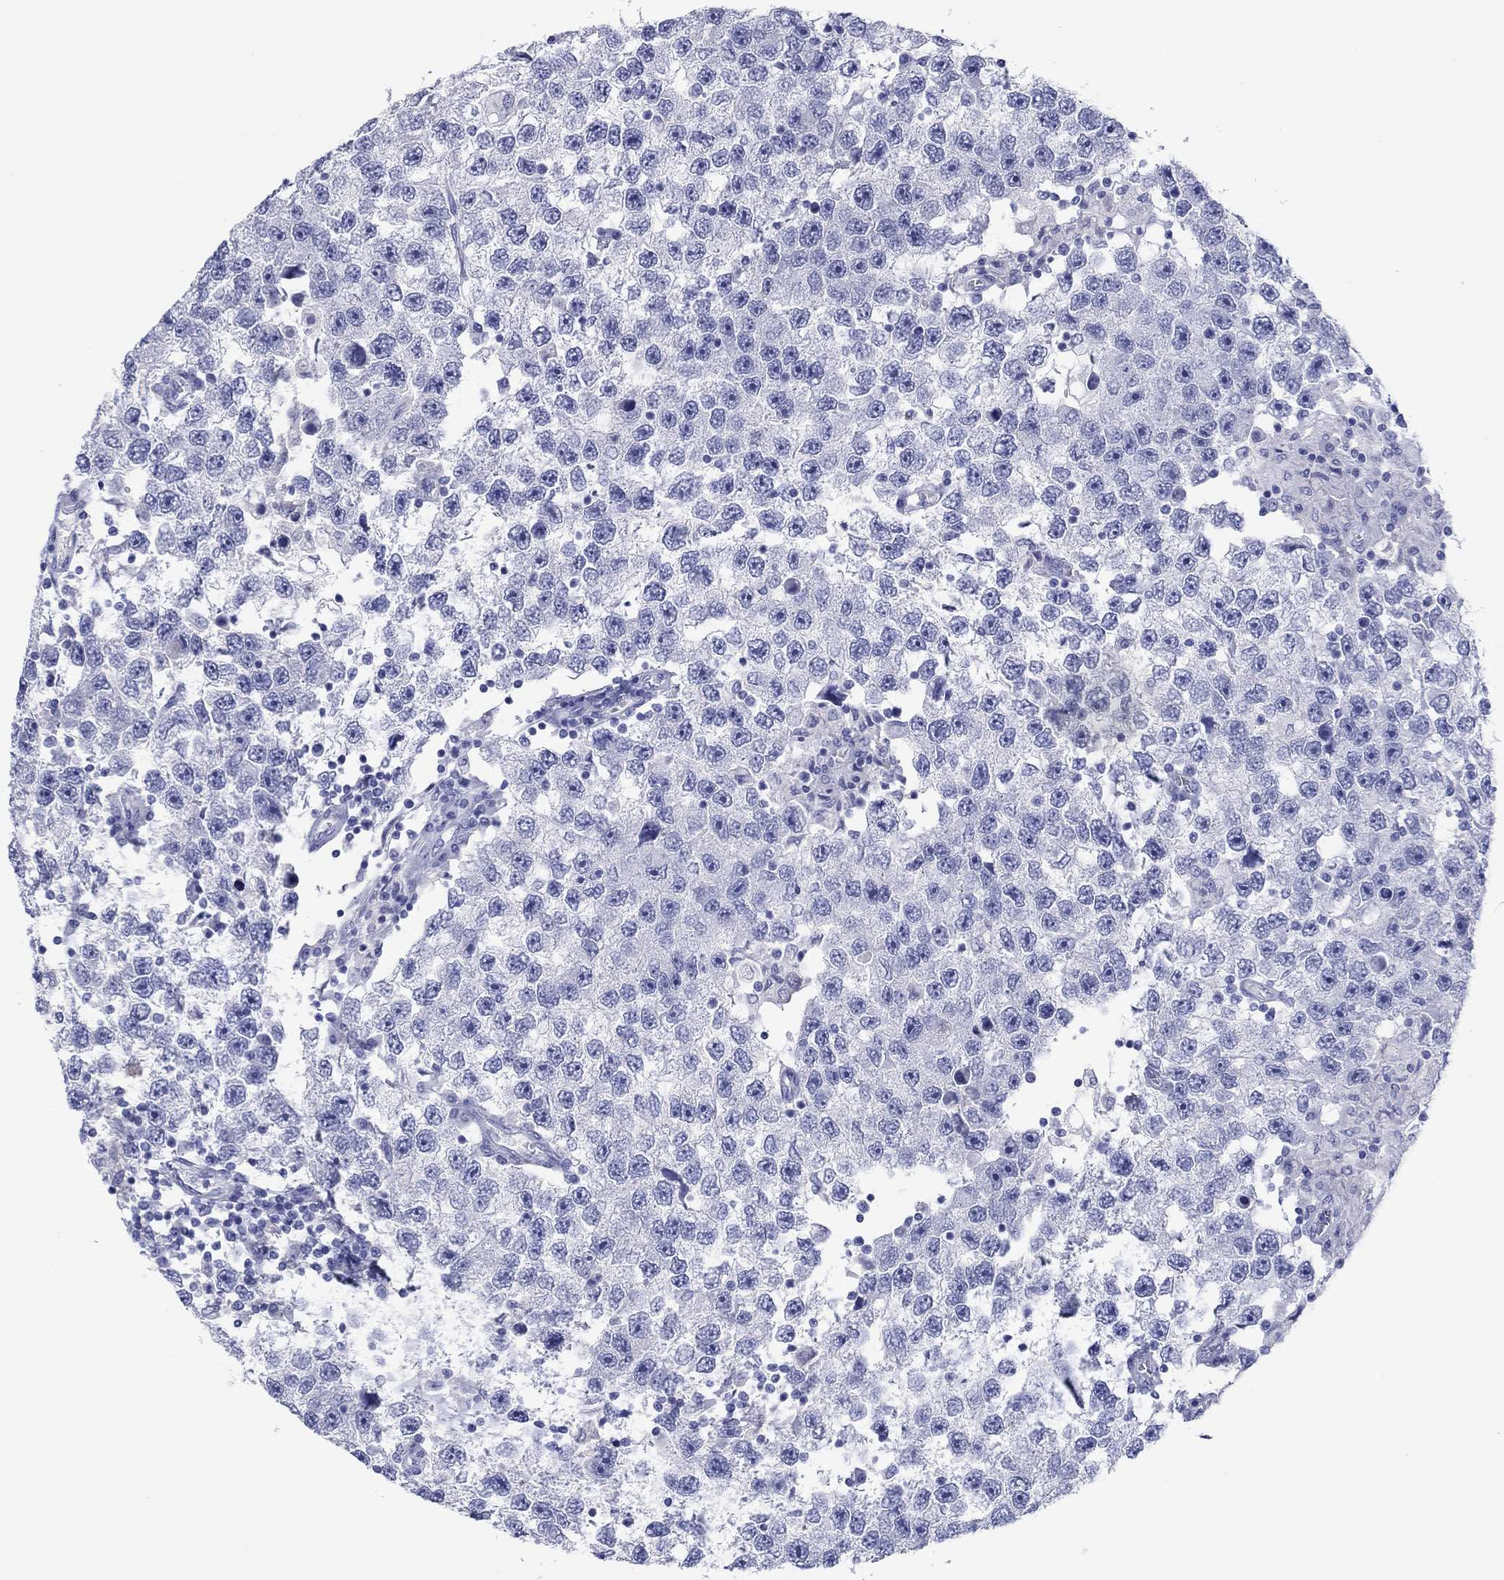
{"staining": {"intensity": "negative", "quantity": "none", "location": "none"}, "tissue": "testis cancer", "cell_type": "Tumor cells", "image_type": "cancer", "snomed": [{"axis": "morphology", "description": "Seminoma, NOS"}, {"axis": "topography", "description": "Testis"}], "caption": "Seminoma (testis) stained for a protein using IHC shows no positivity tumor cells.", "gene": "ATP4A", "patient": {"sex": "male", "age": 26}}